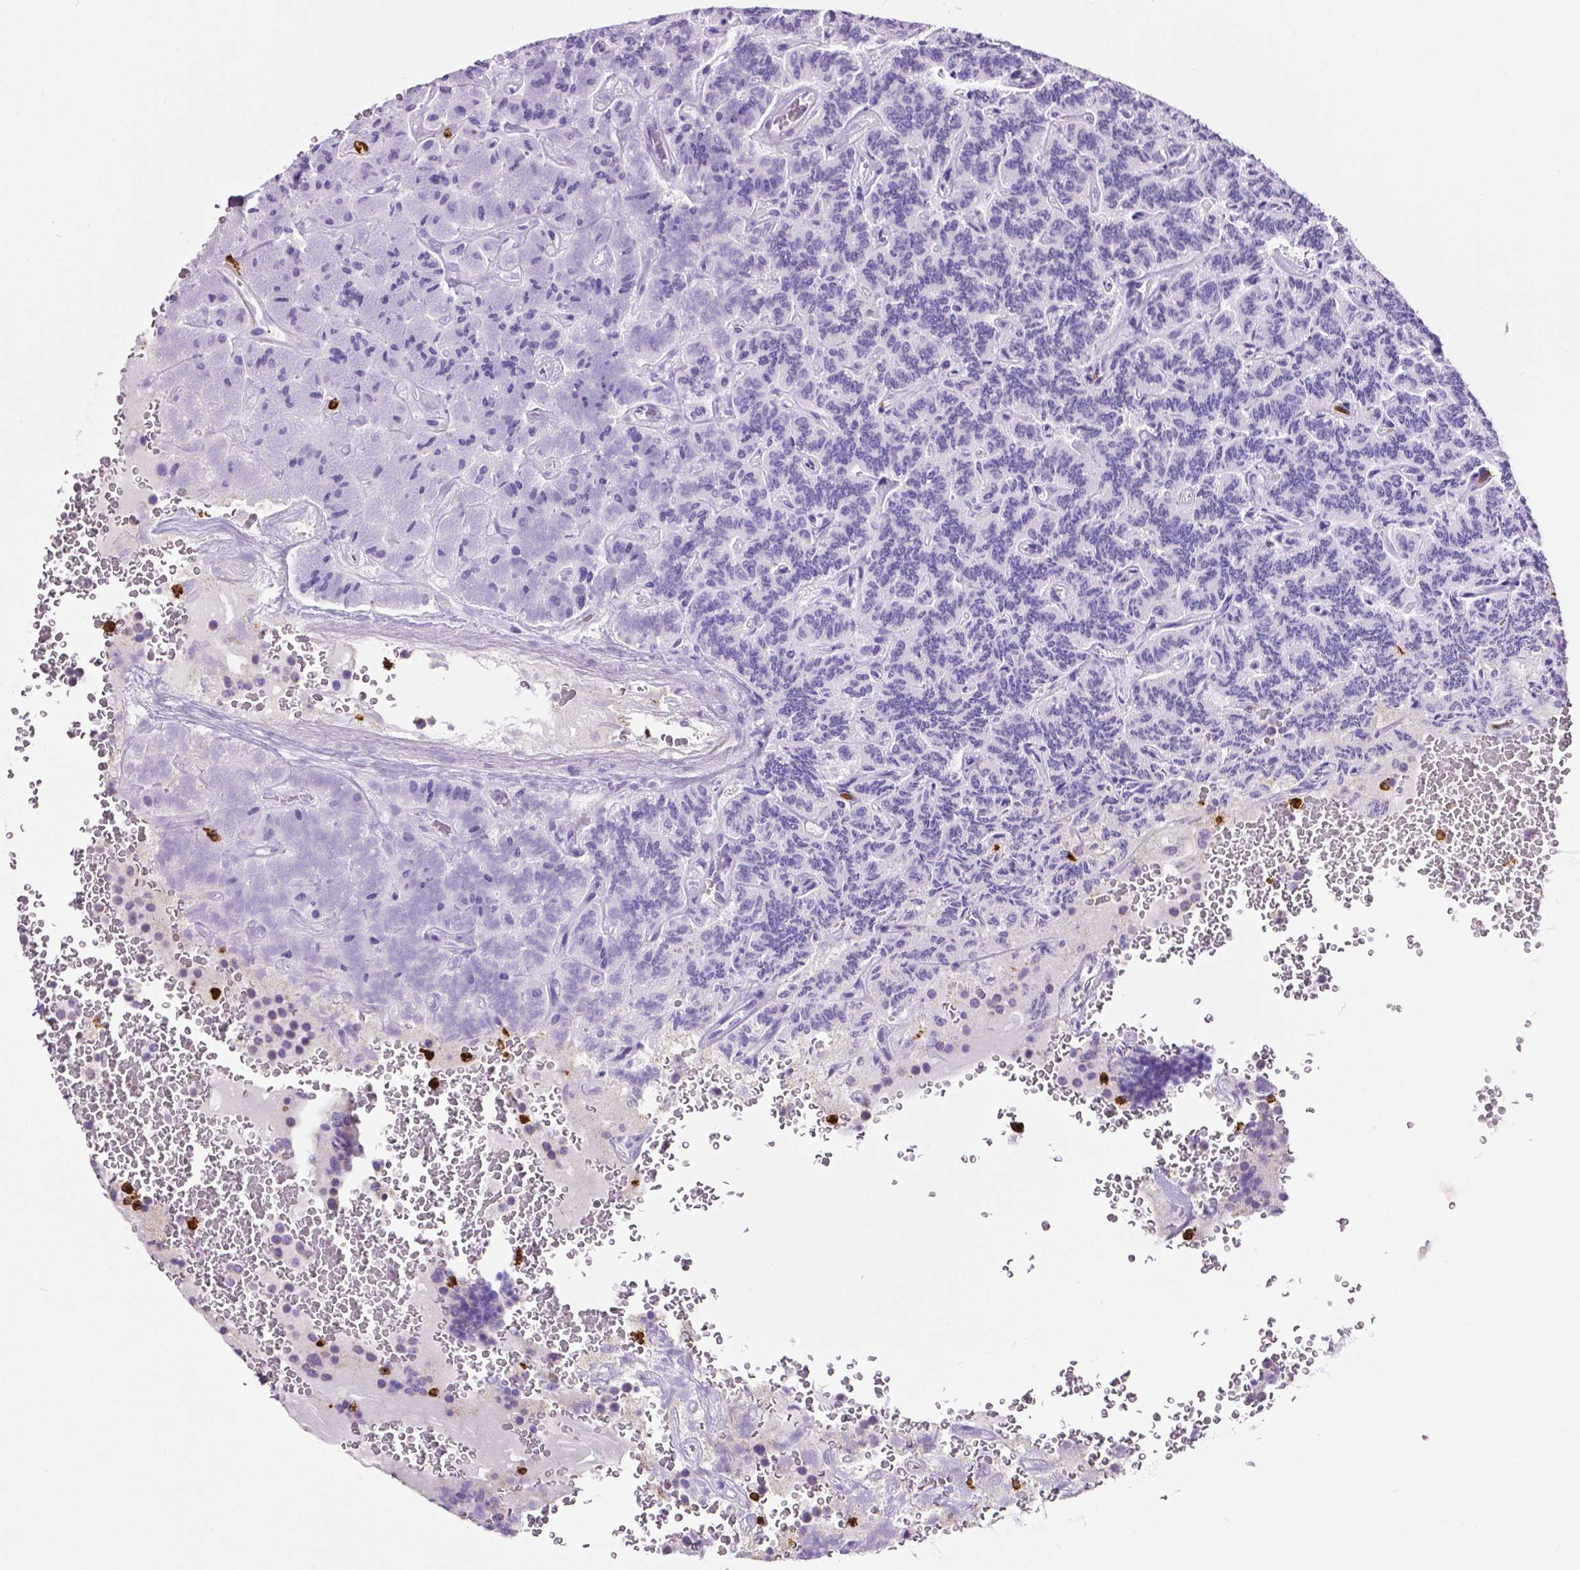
{"staining": {"intensity": "negative", "quantity": "none", "location": "none"}, "tissue": "carcinoid", "cell_type": "Tumor cells", "image_type": "cancer", "snomed": [{"axis": "morphology", "description": "Carcinoid, malignant, NOS"}, {"axis": "topography", "description": "Pancreas"}], "caption": "A histopathology image of carcinoid (malignant) stained for a protein displays no brown staining in tumor cells. Brightfield microscopy of immunohistochemistry (IHC) stained with DAB (3,3'-diaminobenzidine) (brown) and hematoxylin (blue), captured at high magnification.", "gene": "MMP9", "patient": {"sex": "male", "age": 36}}